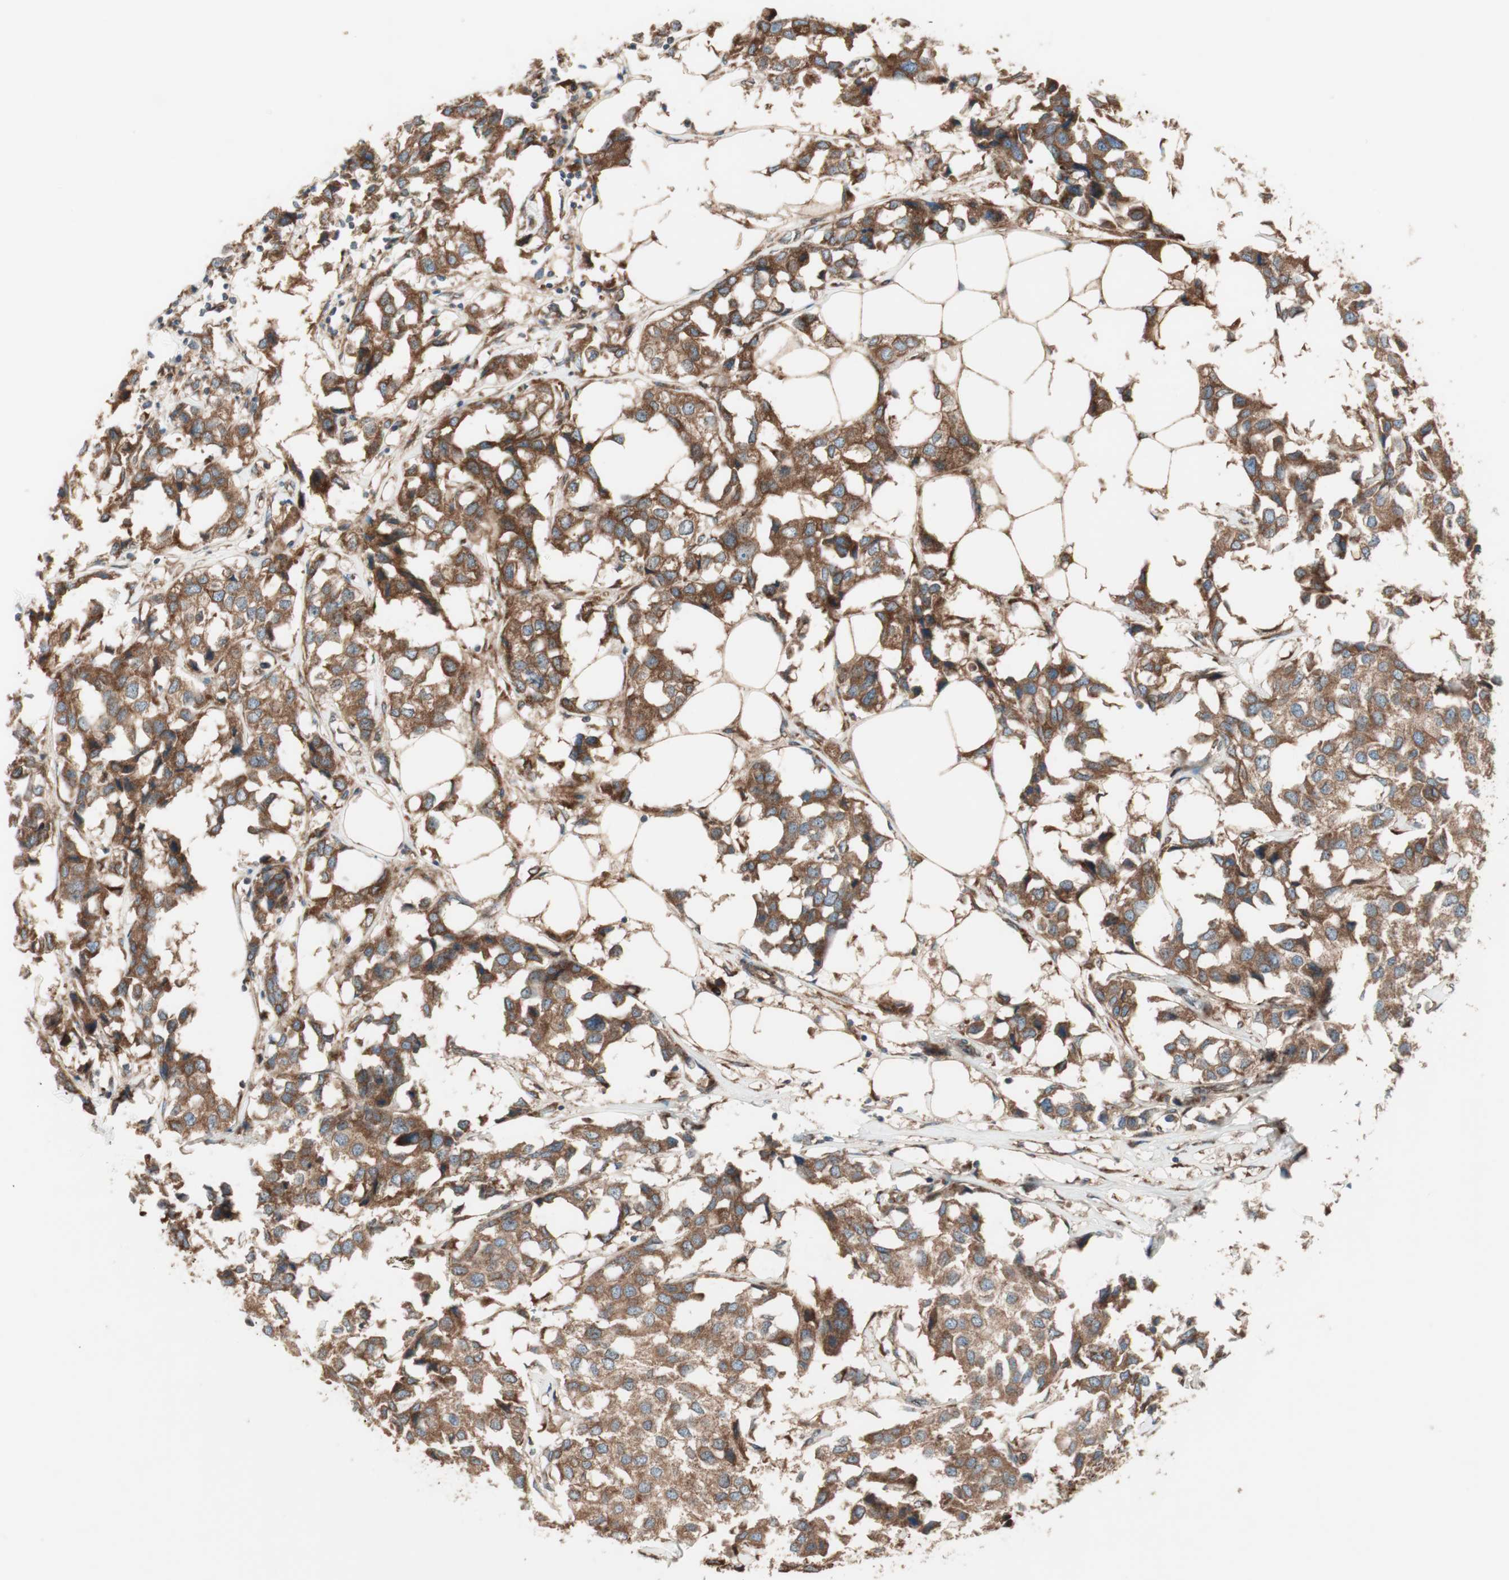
{"staining": {"intensity": "strong", "quantity": ">75%", "location": "cytoplasmic/membranous"}, "tissue": "breast cancer", "cell_type": "Tumor cells", "image_type": "cancer", "snomed": [{"axis": "morphology", "description": "Duct carcinoma"}, {"axis": "topography", "description": "Breast"}], "caption": "The micrograph shows staining of breast cancer (invasive ductal carcinoma), revealing strong cytoplasmic/membranous protein expression (brown color) within tumor cells. (Brightfield microscopy of DAB IHC at high magnification).", "gene": "RAB5A", "patient": {"sex": "female", "age": 80}}